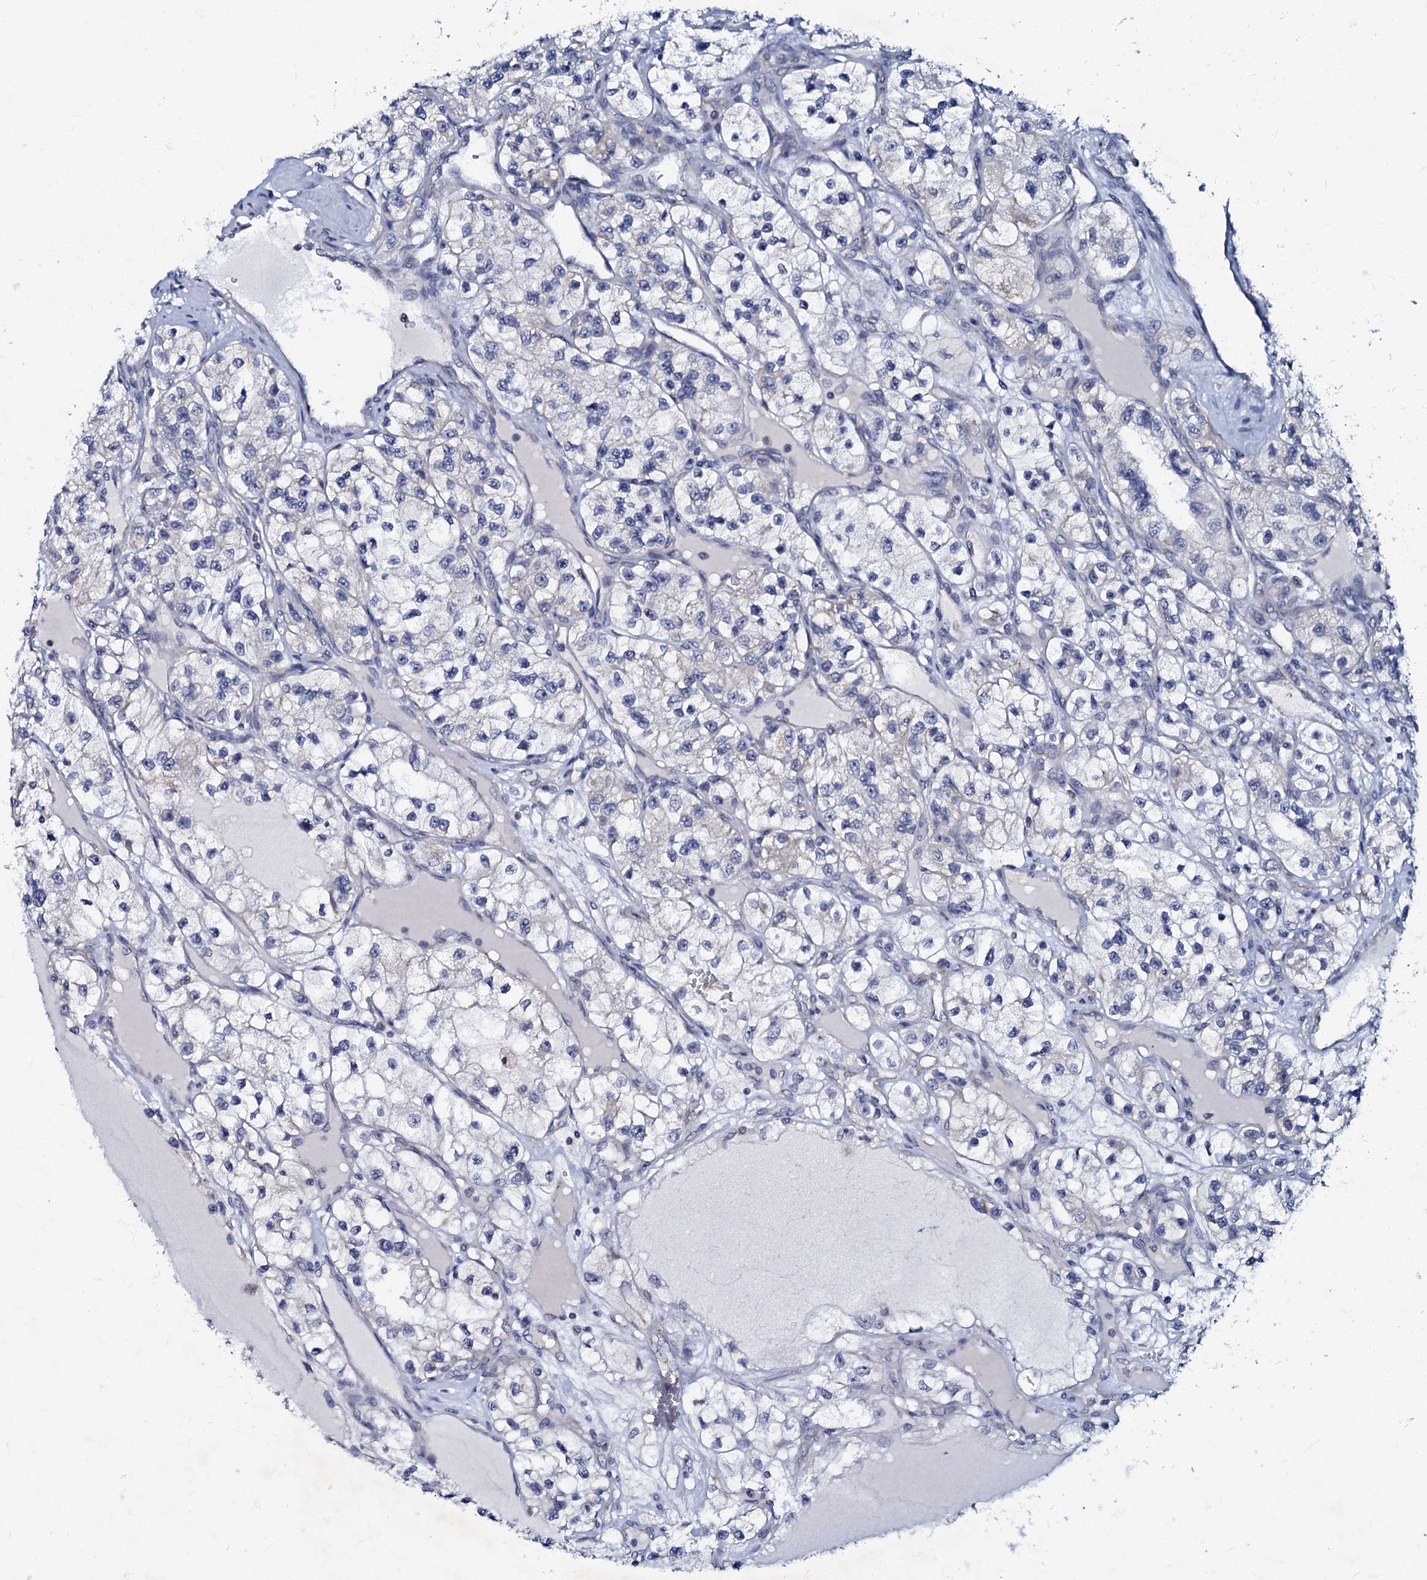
{"staining": {"intensity": "negative", "quantity": "none", "location": "none"}, "tissue": "renal cancer", "cell_type": "Tumor cells", "image_type": "cancer", "snomed": [{"axis": "morphology", "description": "Adenocarcinoma, NOS"}, {"axis": "topography", "description": "Kidney"}], "caption": "Tumor cells show no significant staining in renal cancer (adenocarcinoma).", "gene": "MRPL51", "patient": {"sex": "female", "age": 57}}